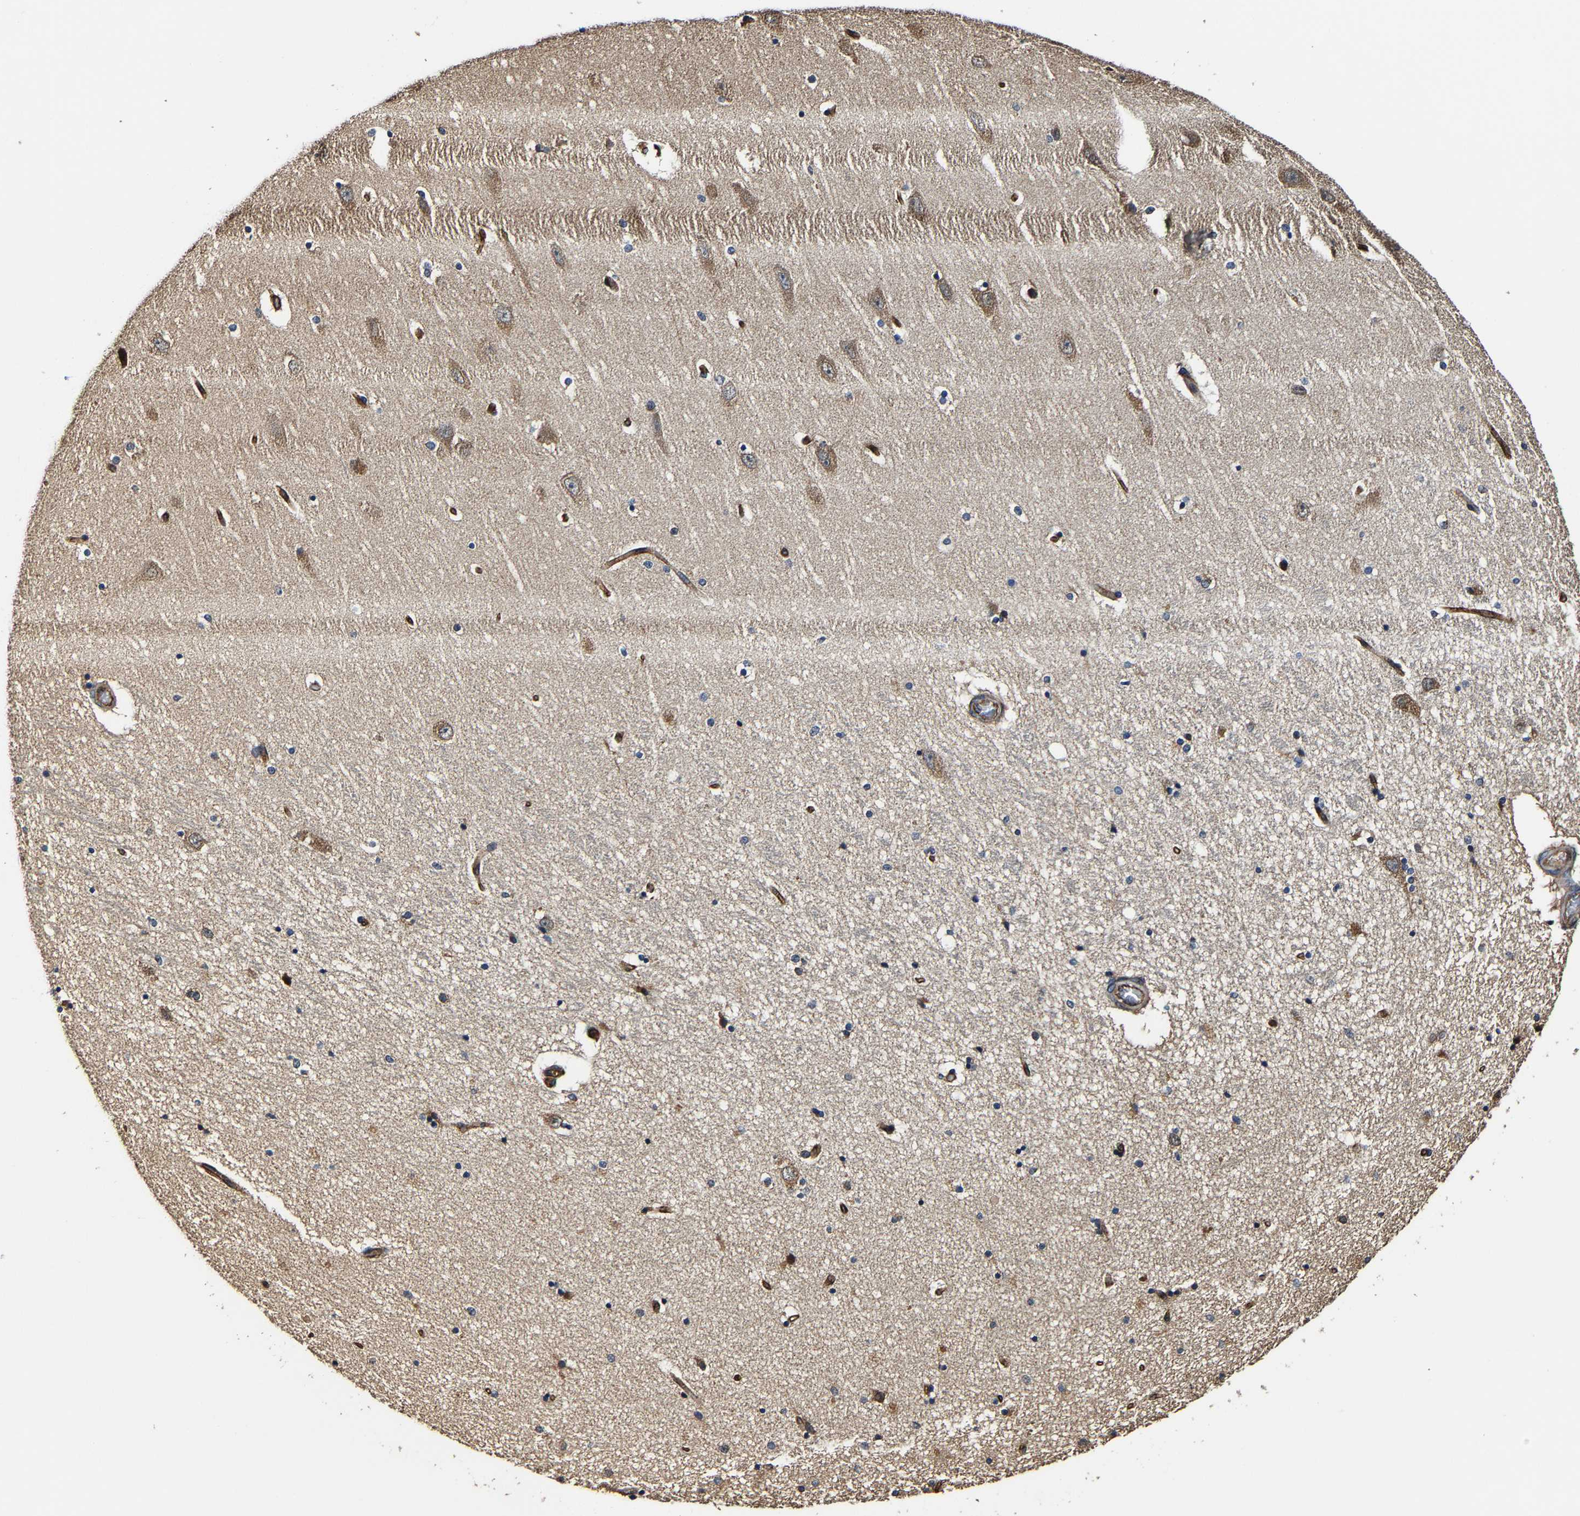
{"staining": {"intensity": "moderate", "quantity": "<25%", "location": "cytoplasmic/membranous"}, "tissue": "hippocampus", "cell_type": "Glial cells", "image_type": "normal", "snomed": [{"axis": "morphology", "description": "Normal tissue, NOS"}, {"axis": "topography", "description": "Hippocampus"}], "caption": "Immunohistochemistry micrograph of normal human hippocampus stained for a protein (brown), which reveals low levels of moderate cytoplasmic/membranous expression in approximately <25% of glial cells.", "gene": "GFRA3", "patient": {"sex": "female", "age": 54}}